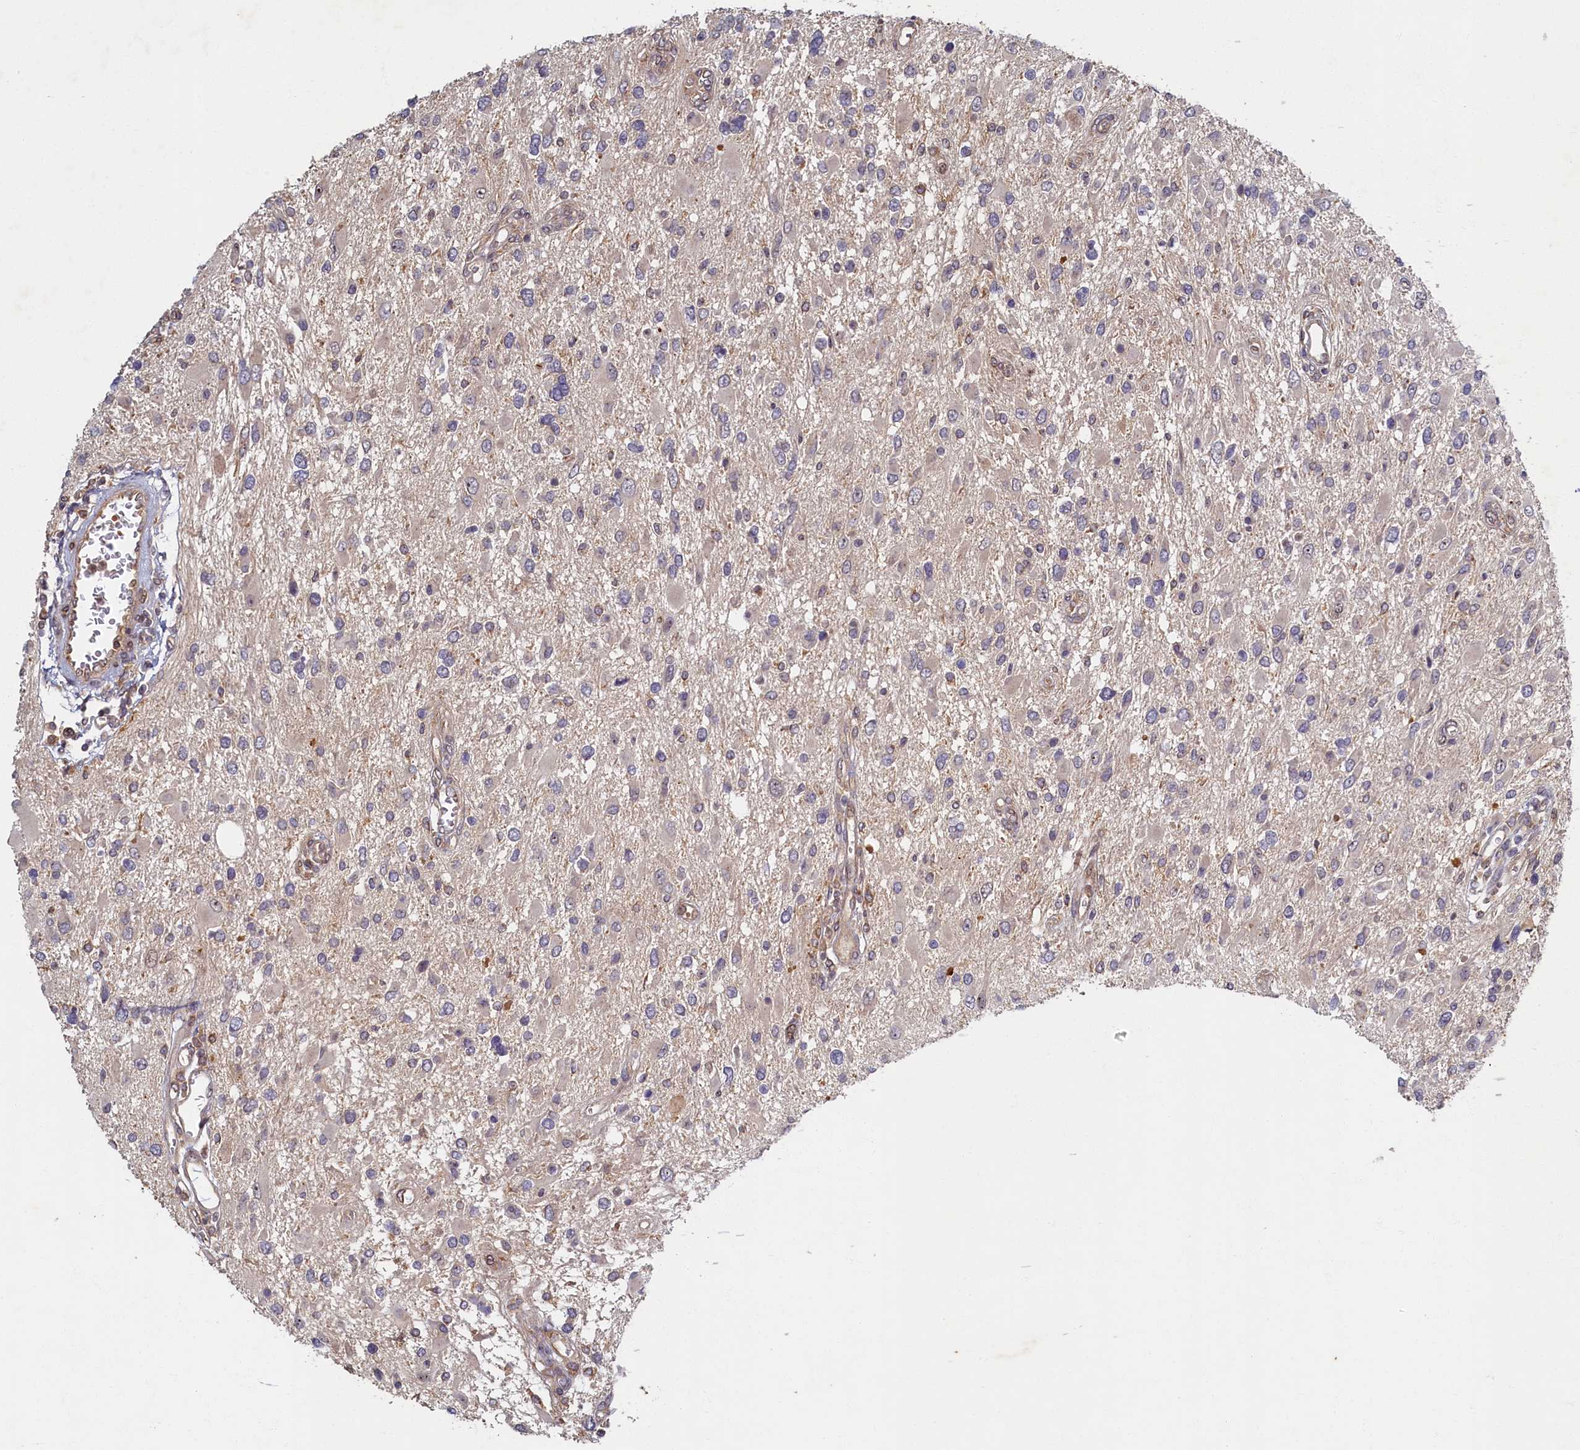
{"staining": {"intensity": "negative", "quantity": "none", "location": "none"}, "tissue": "glioma", "cell_type": "Tumor cells", "image_type": "cancer", "snomed": [{"axis": "morphology", "description": "Glioma, malignant, High grade"}, {"axis": "topography", "description": "Brain"}], "caption": "Malignant high-grade glioma was stained to show a protein in brown. There is no significant expression in tumor cells.", "gene": "CEP20", "patient": {"sex": "male", "age": 53}}